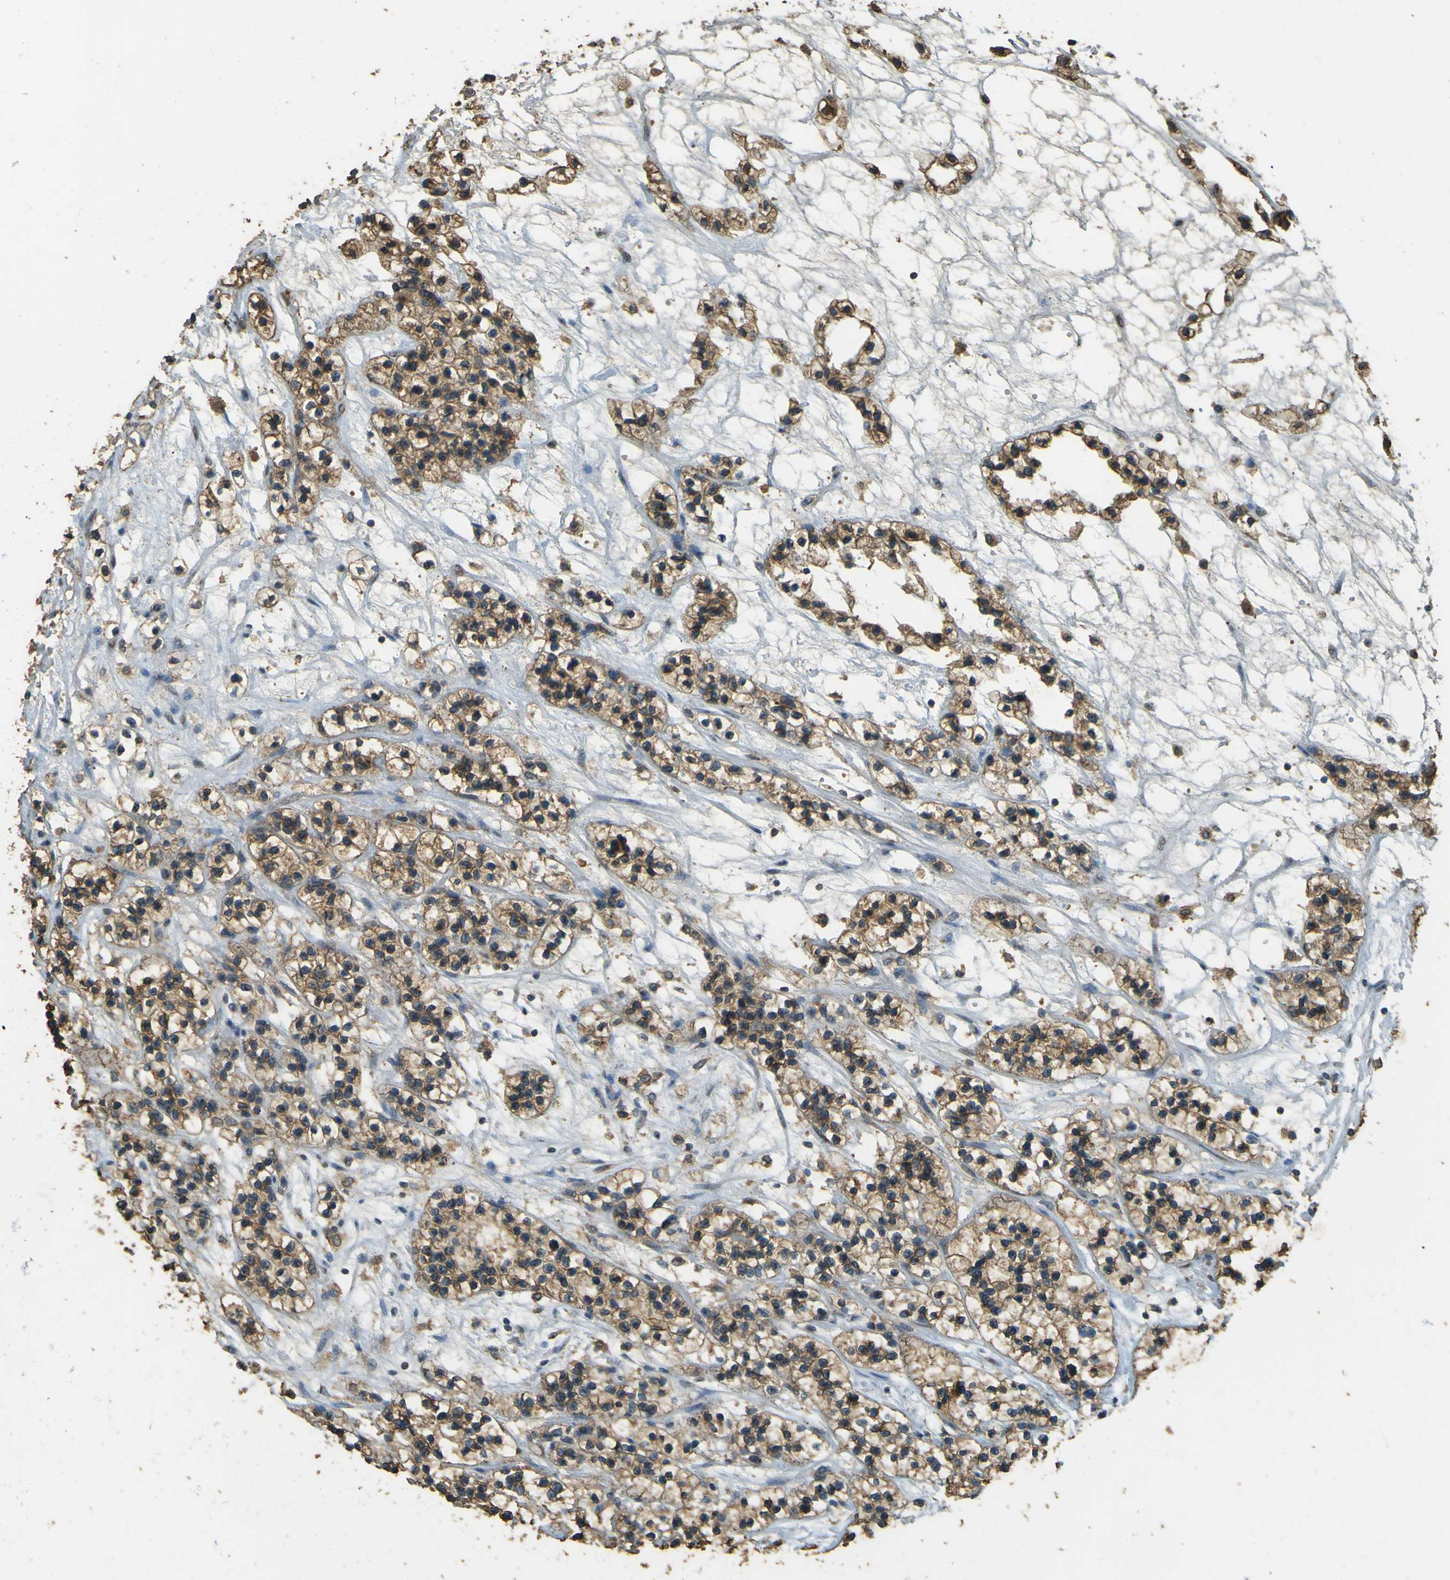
{"staining": {"intensity": "moderate", "quantity": ">75%", "location": "cytoplasmic/membranous"}, "tissue": "renal cancer", "cell_type": "Tumor cells", "image_type": "cancer", "snomed": [{"axis": "morphology", "description": "Adenocarcinoma, NOS"}, {"axis": "topography", "description": "Kidney"}], "caption": "Immunohistochemistry (IHC) histopathology image of renal adenocarcinoma stained for a protein (brown), which demonstrates medium levels of moderate cytoplasmic/membranous positivity in about >75% of tumor cells.", "gene": "GOLGA1", "patient": {"sex": "female", "age": 57}}